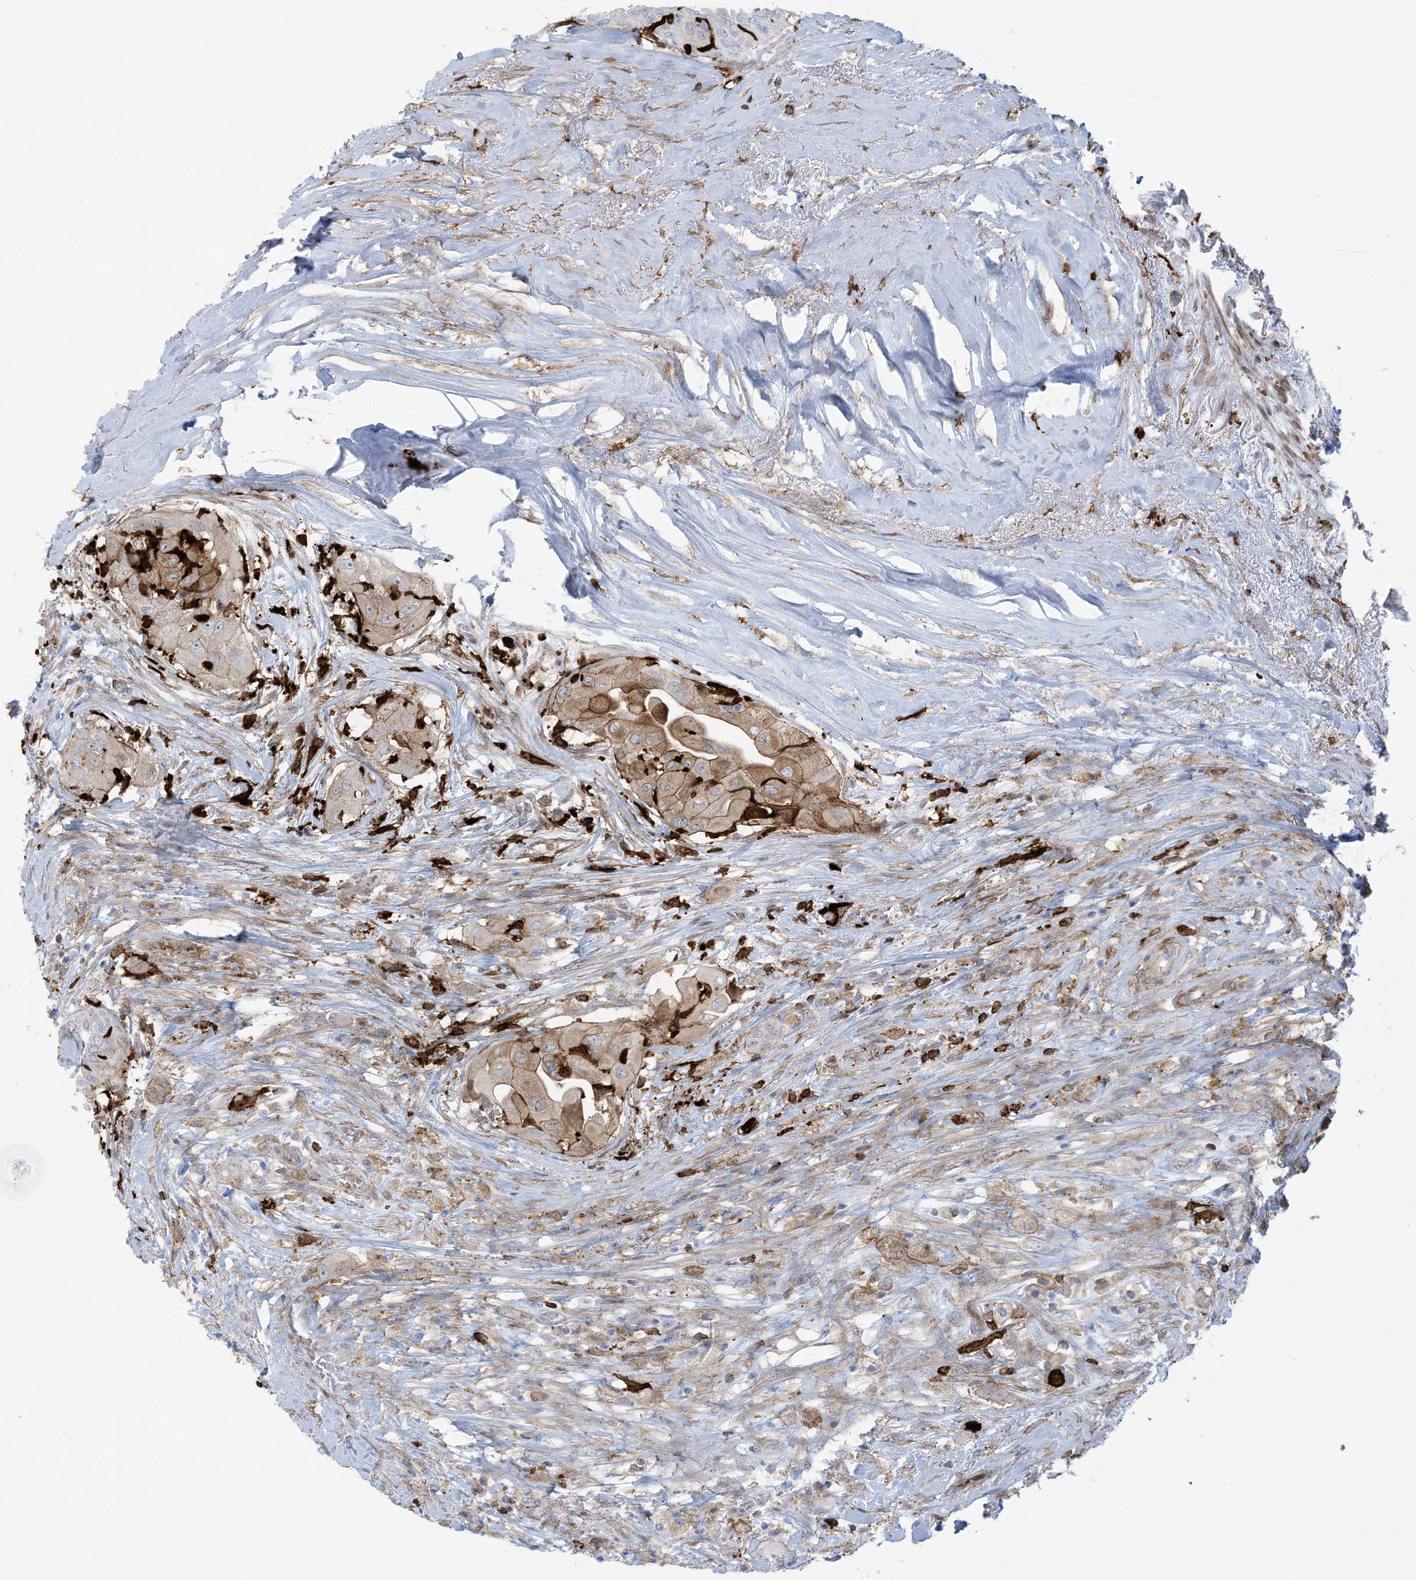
{"staining": {"intensity": "moderate", "quantity": "25%-75%", "location": "cytoplasmic/membranous"}, "tissue": "thyroid cancer", "cell_type": "Tumor cells", "image_type": "cancer", "snomed": [{"axis": "morphology", "description": "Papillary adenocarcinoma, NOS"}, {"axis": "topography", "description": "Thyroid gland"}], "caption": "Protein expression analysis of human thyroid cancer (papillary adenocarcinoma) reveals moderate cytoplasmic/membranous staining in approximately 25%-75% of tumor cells.", "gene": "ICMT", "patient": {"sex": "female", "age": 59}}